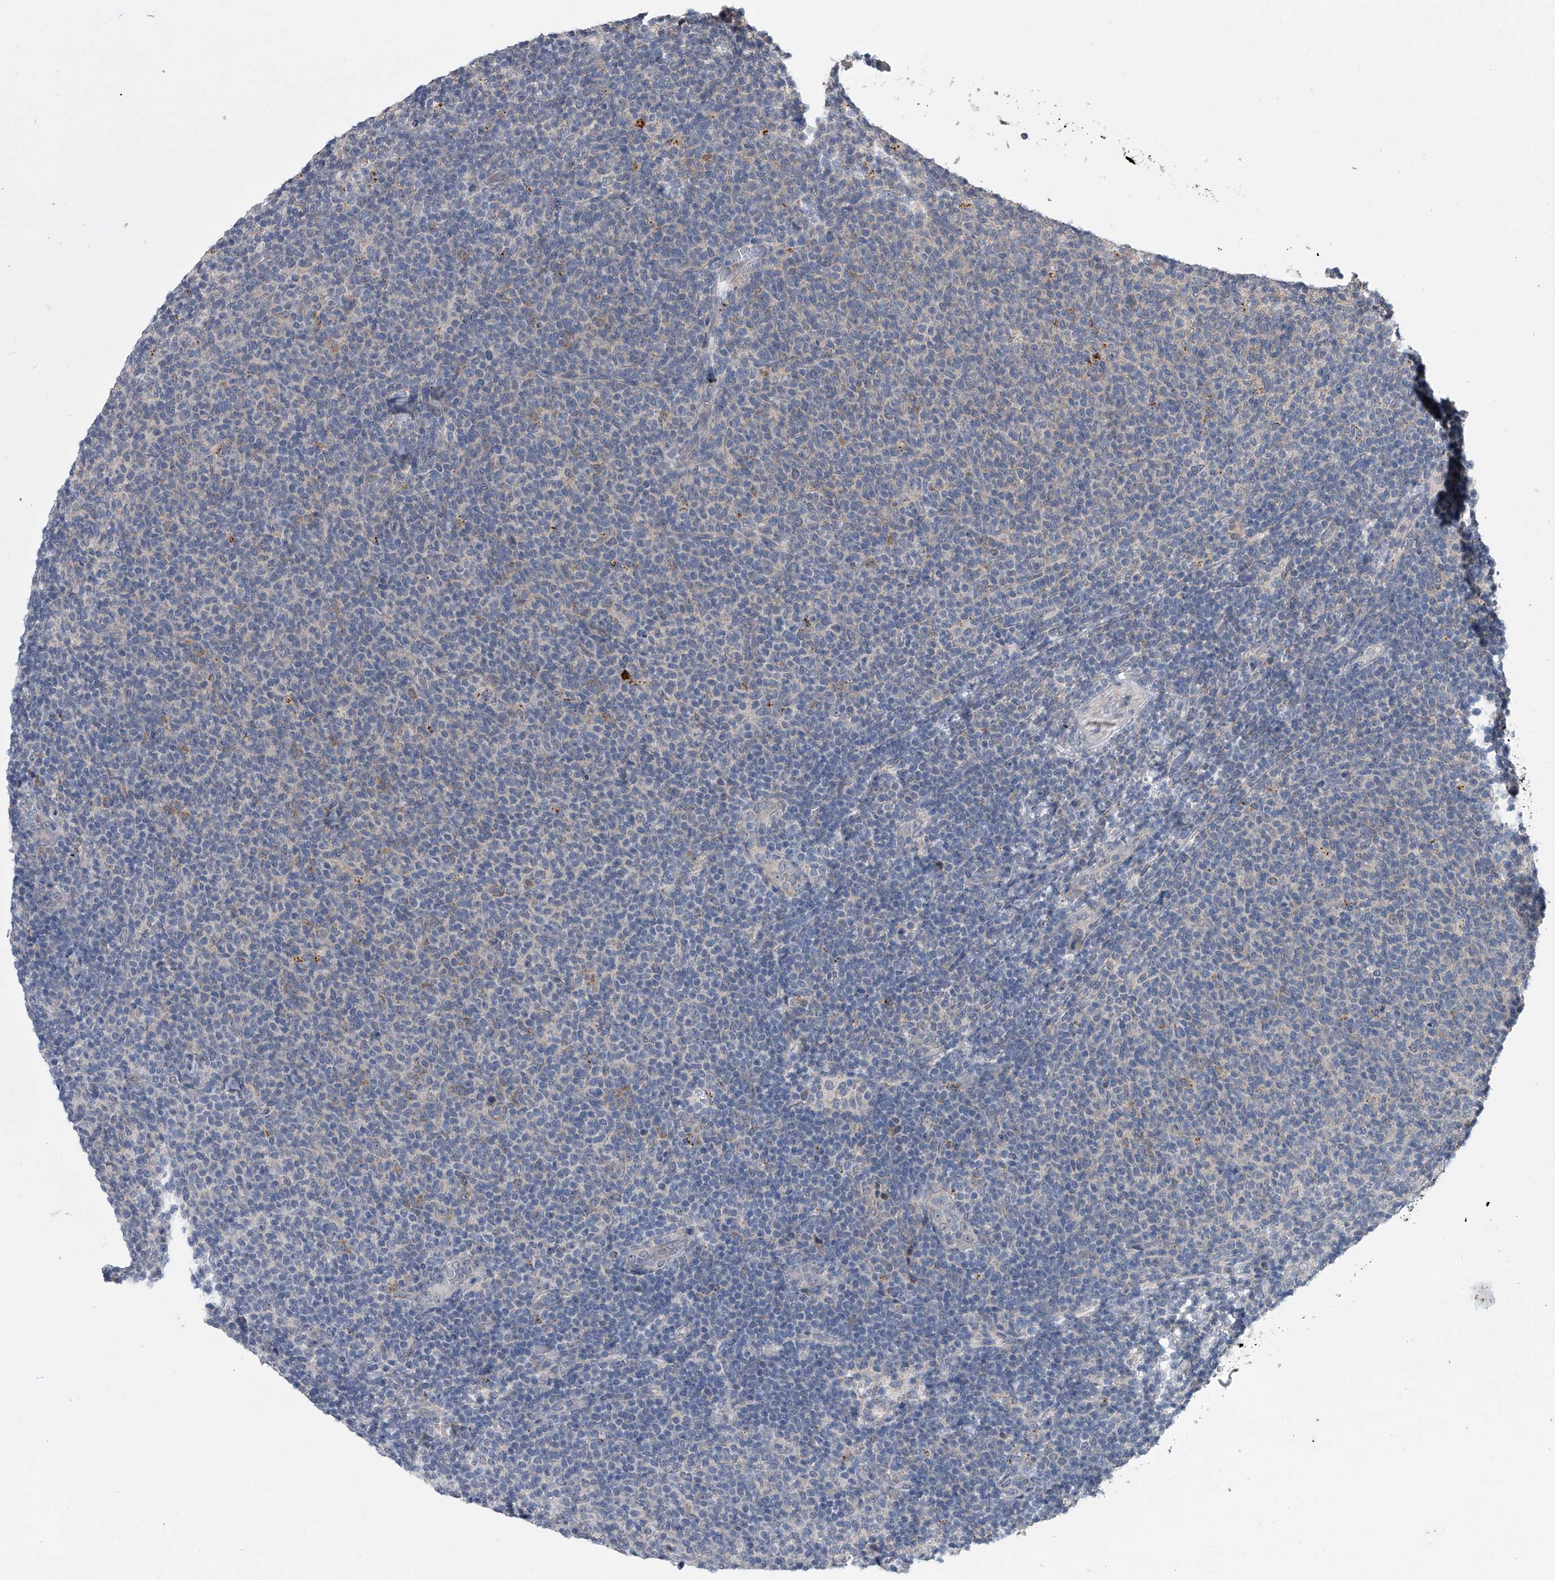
{"staining": {"intensity": "negative", "quantity": "none", "location": "none"}, "tissue": "lymphoma", "cell_type": "Tumor cells", "image_type": "cancer", "snomed": [{"axis": "morphology", "description": "Malignant lymphoma, non-Hodgkin's type, Low grade"}, {"axis": "topography", "description": "Lymph node"}], "caption": "Tumor cells show no significant protein staining in lymphoma. (Brightfield microscopy of DAB (3,3'-diaminobenzidine) IHC at high magnification).", "gene": "GEMIN8", "patient": {"sex": "male", "age": 66}}